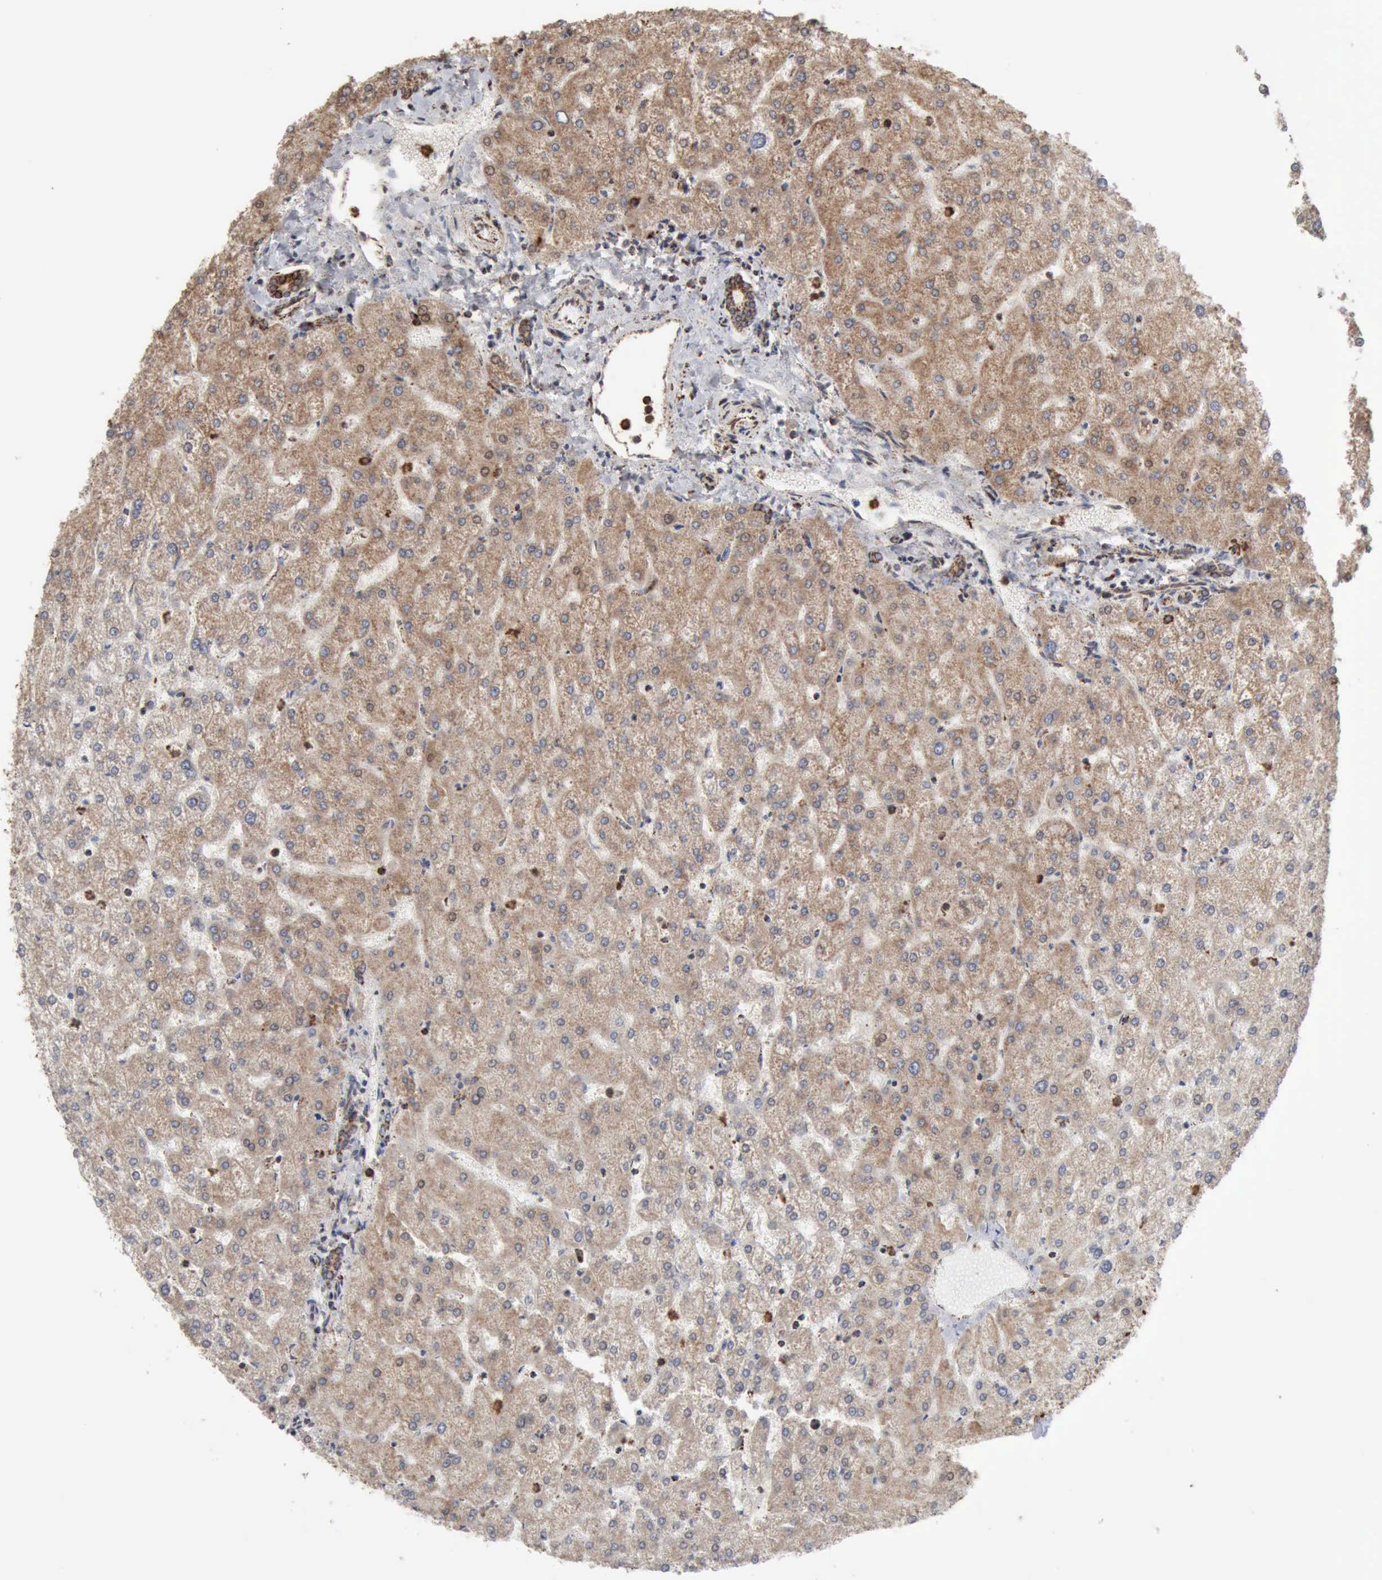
{"staining": {"intensity": "strong", "quantity": ">75%", "location": "cytoplasmic/membranous"}, "tissue": "liver", "cell_type": "Cholangiocytes", "image_type": "normal", "snomed": [{"axis": "morphology", "description": "Normal tissue, NOS"}, {"axis": "topography", "description": "Liver"}], "caption": "Liver was stained to show a protein in brown. There is high levels of strong cytoplasmic/membranous expression in about >75% of cholangiocytes.", "gene": "ACO2", "patient": {"sex": "female", "age": 32}}